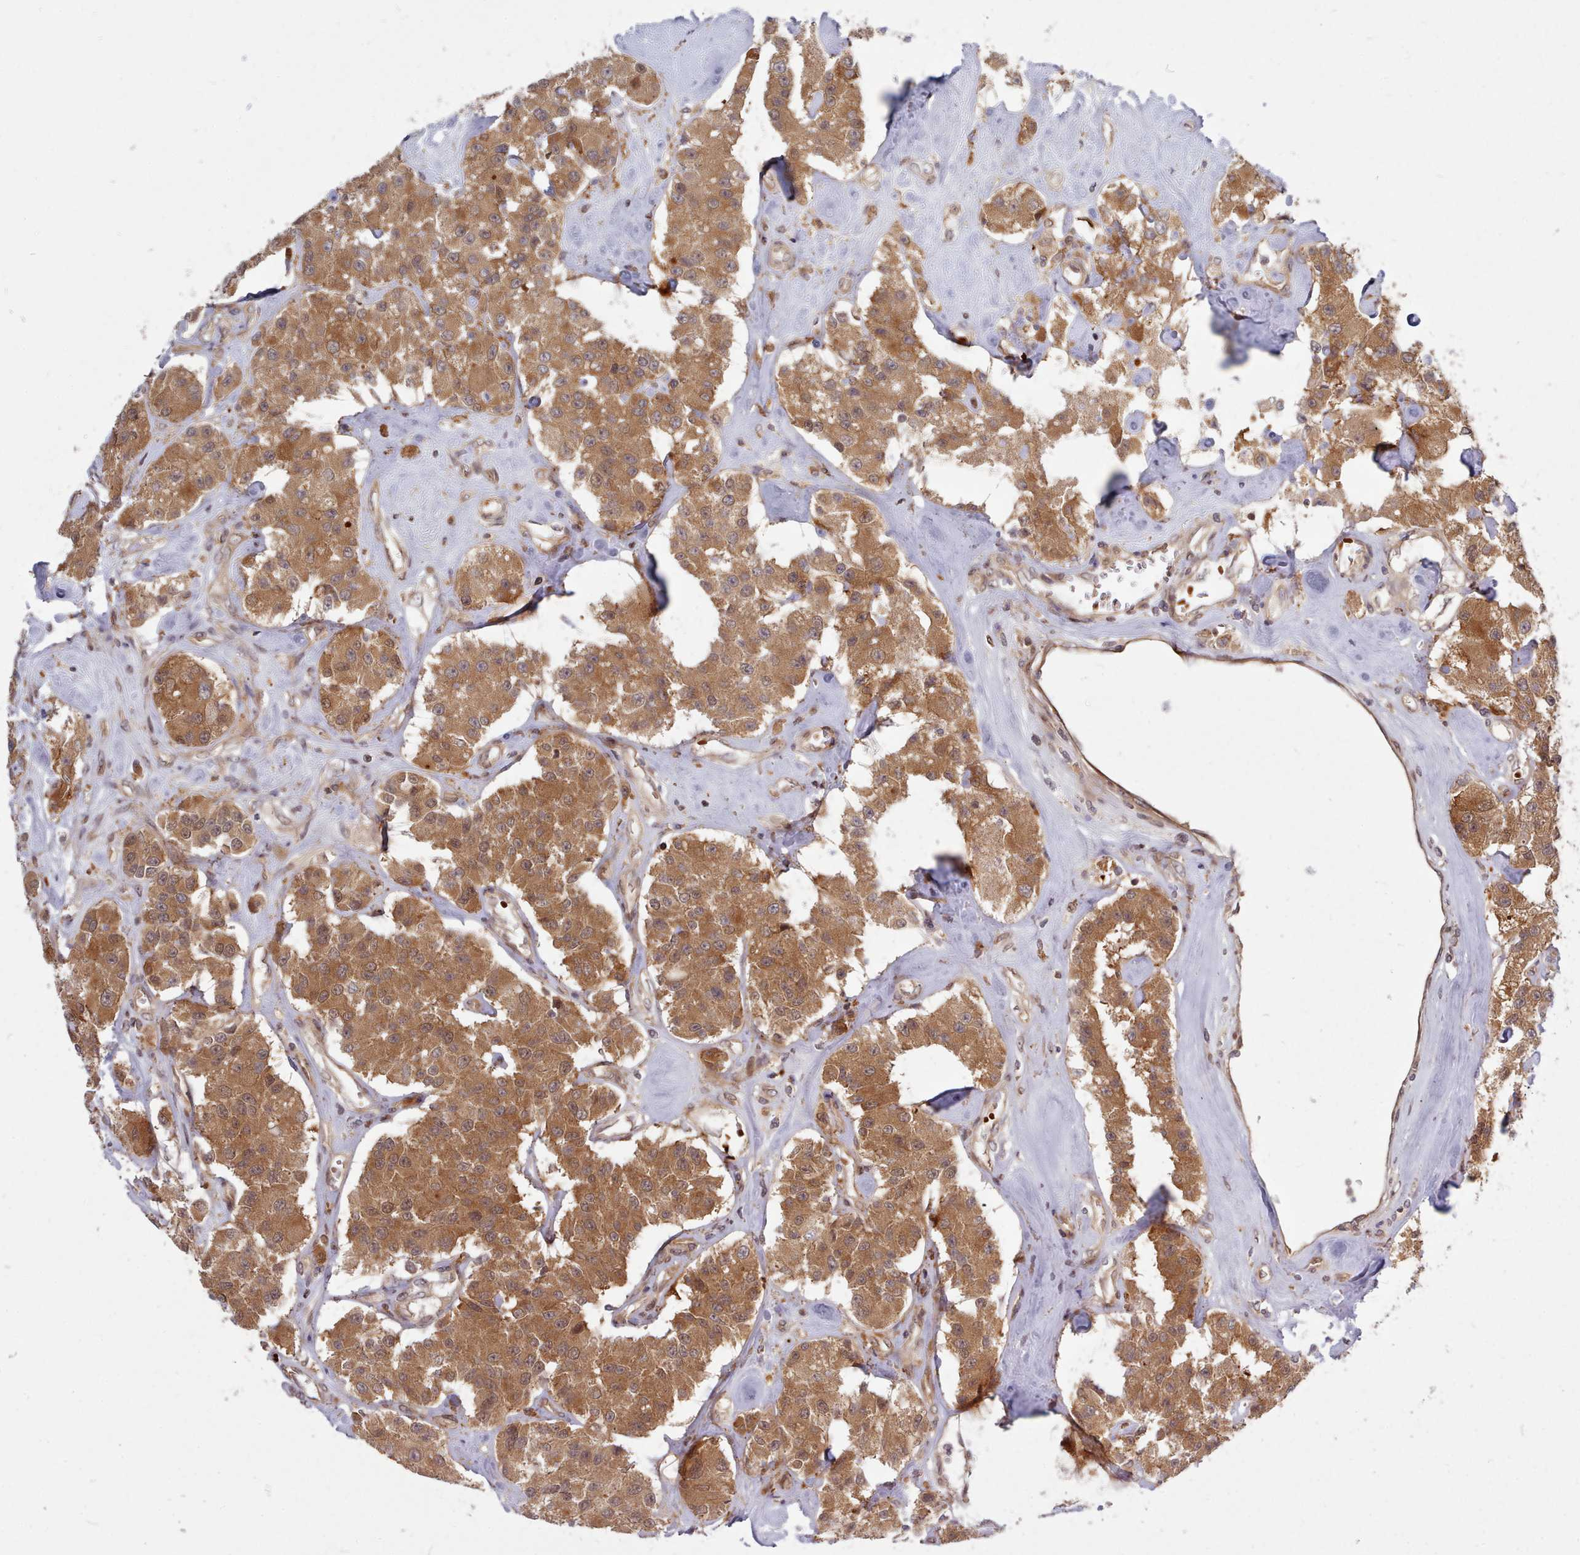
{"staining": {"intensity": "moderate", "quantity": ">75%", "location": "cytoplasmic/membranous,nuclear"}, "tissue": "carcinoid", "cell_type": "Tumor cells", "image_type": "cancer", "snomed": [{"axis": "morphology", "description": "Carcinoid, malignant, NOS"}, {"axis": "topography", "description": "Pancreas"}], "caption": "Carcinoid stained with DAB immunohistochemistry shows medium levels of moderate cytoplasmic/membranous and nuclear positivity in approximately >75% of tumor cells.", "gene": "UBE2G1", "patient": {"sex": "male", "age": 41}}